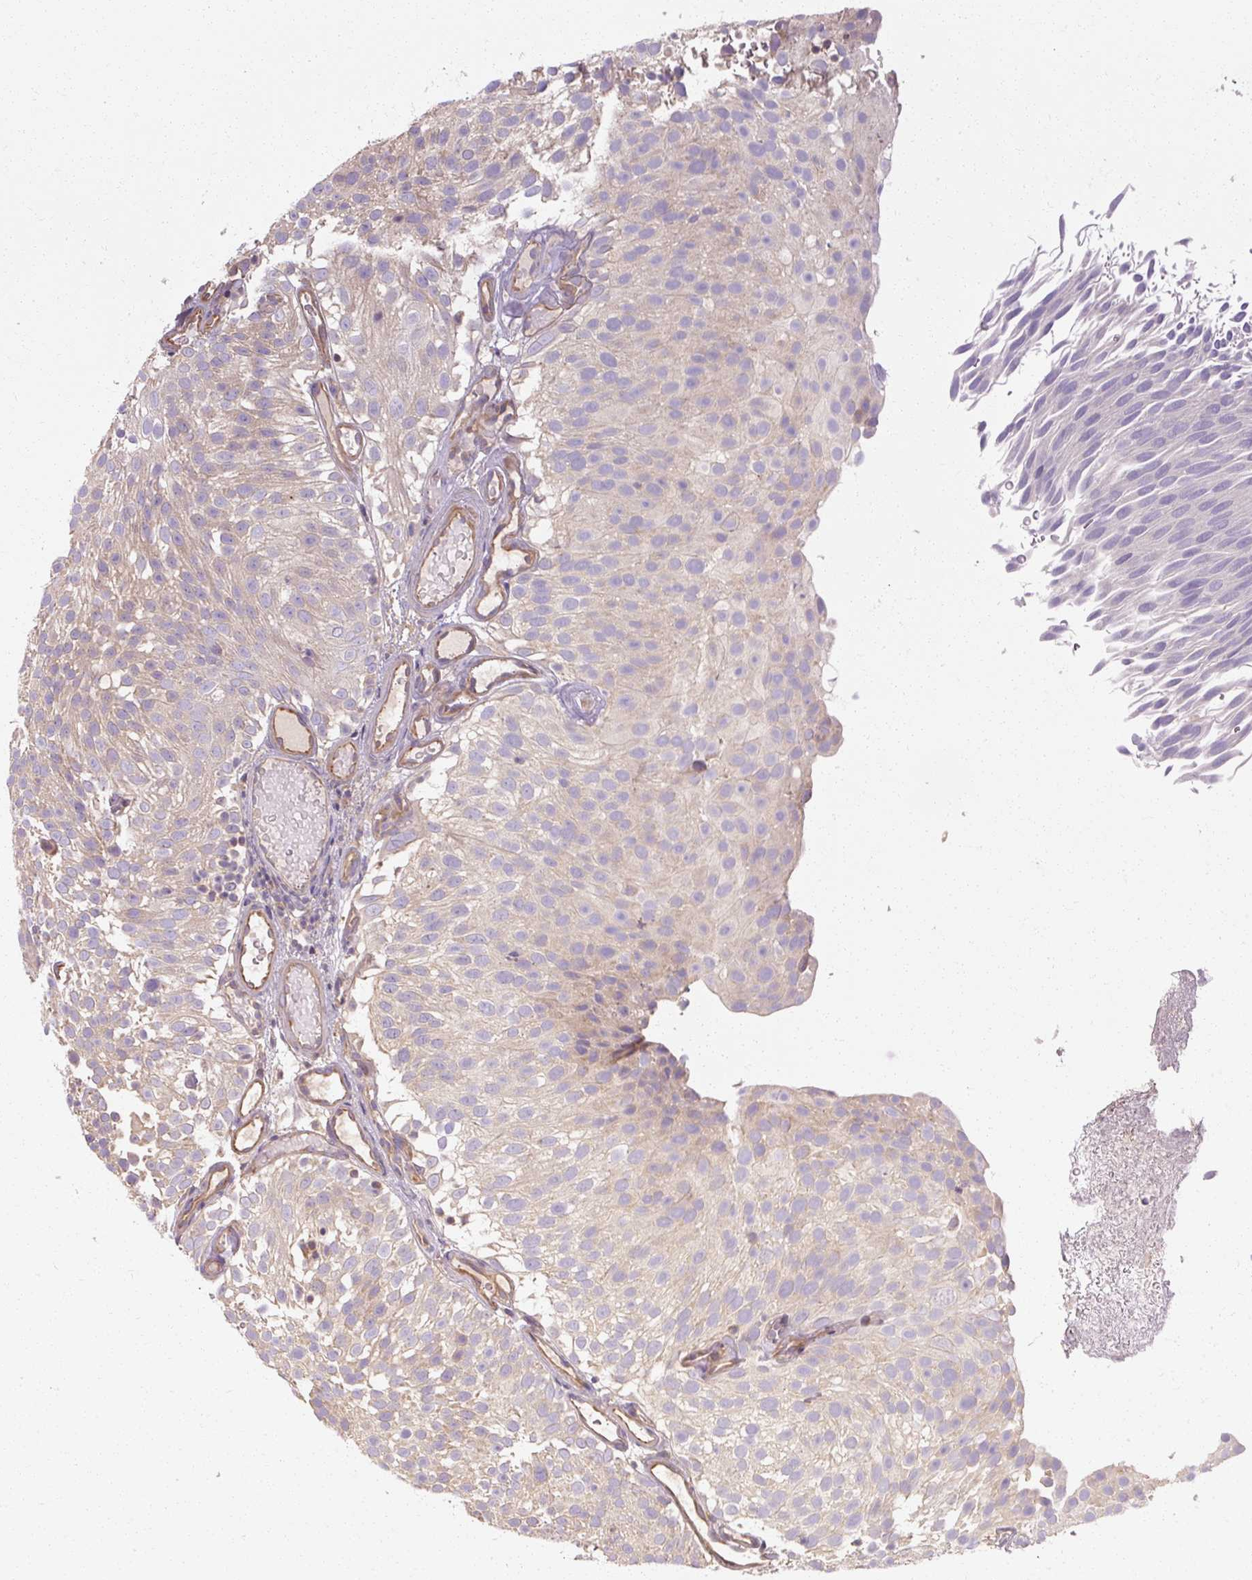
{"staining": {"intensity": "weak", "quantity": "25%-75%", "location": "cytoplasmic/membranous"}, "tissue": "urothelial cancer", "cell_type": "Tumor cells", "image_type": "cancer", "snomed": [{"axis": "morphology", "description": "Urothelial carcinoma, Low grade"}, {"axis": "topography", "description": "Urinary bladder"}], "caption": "Immunohistochemistry (DAB) staining of human urothelial cancer shows weak cytoplasmic/membranous protein expression in approximately 25%-75% of tumor cells.", "gene": "RB1CC1", "patient": {"sex": "male", "age": 78}}